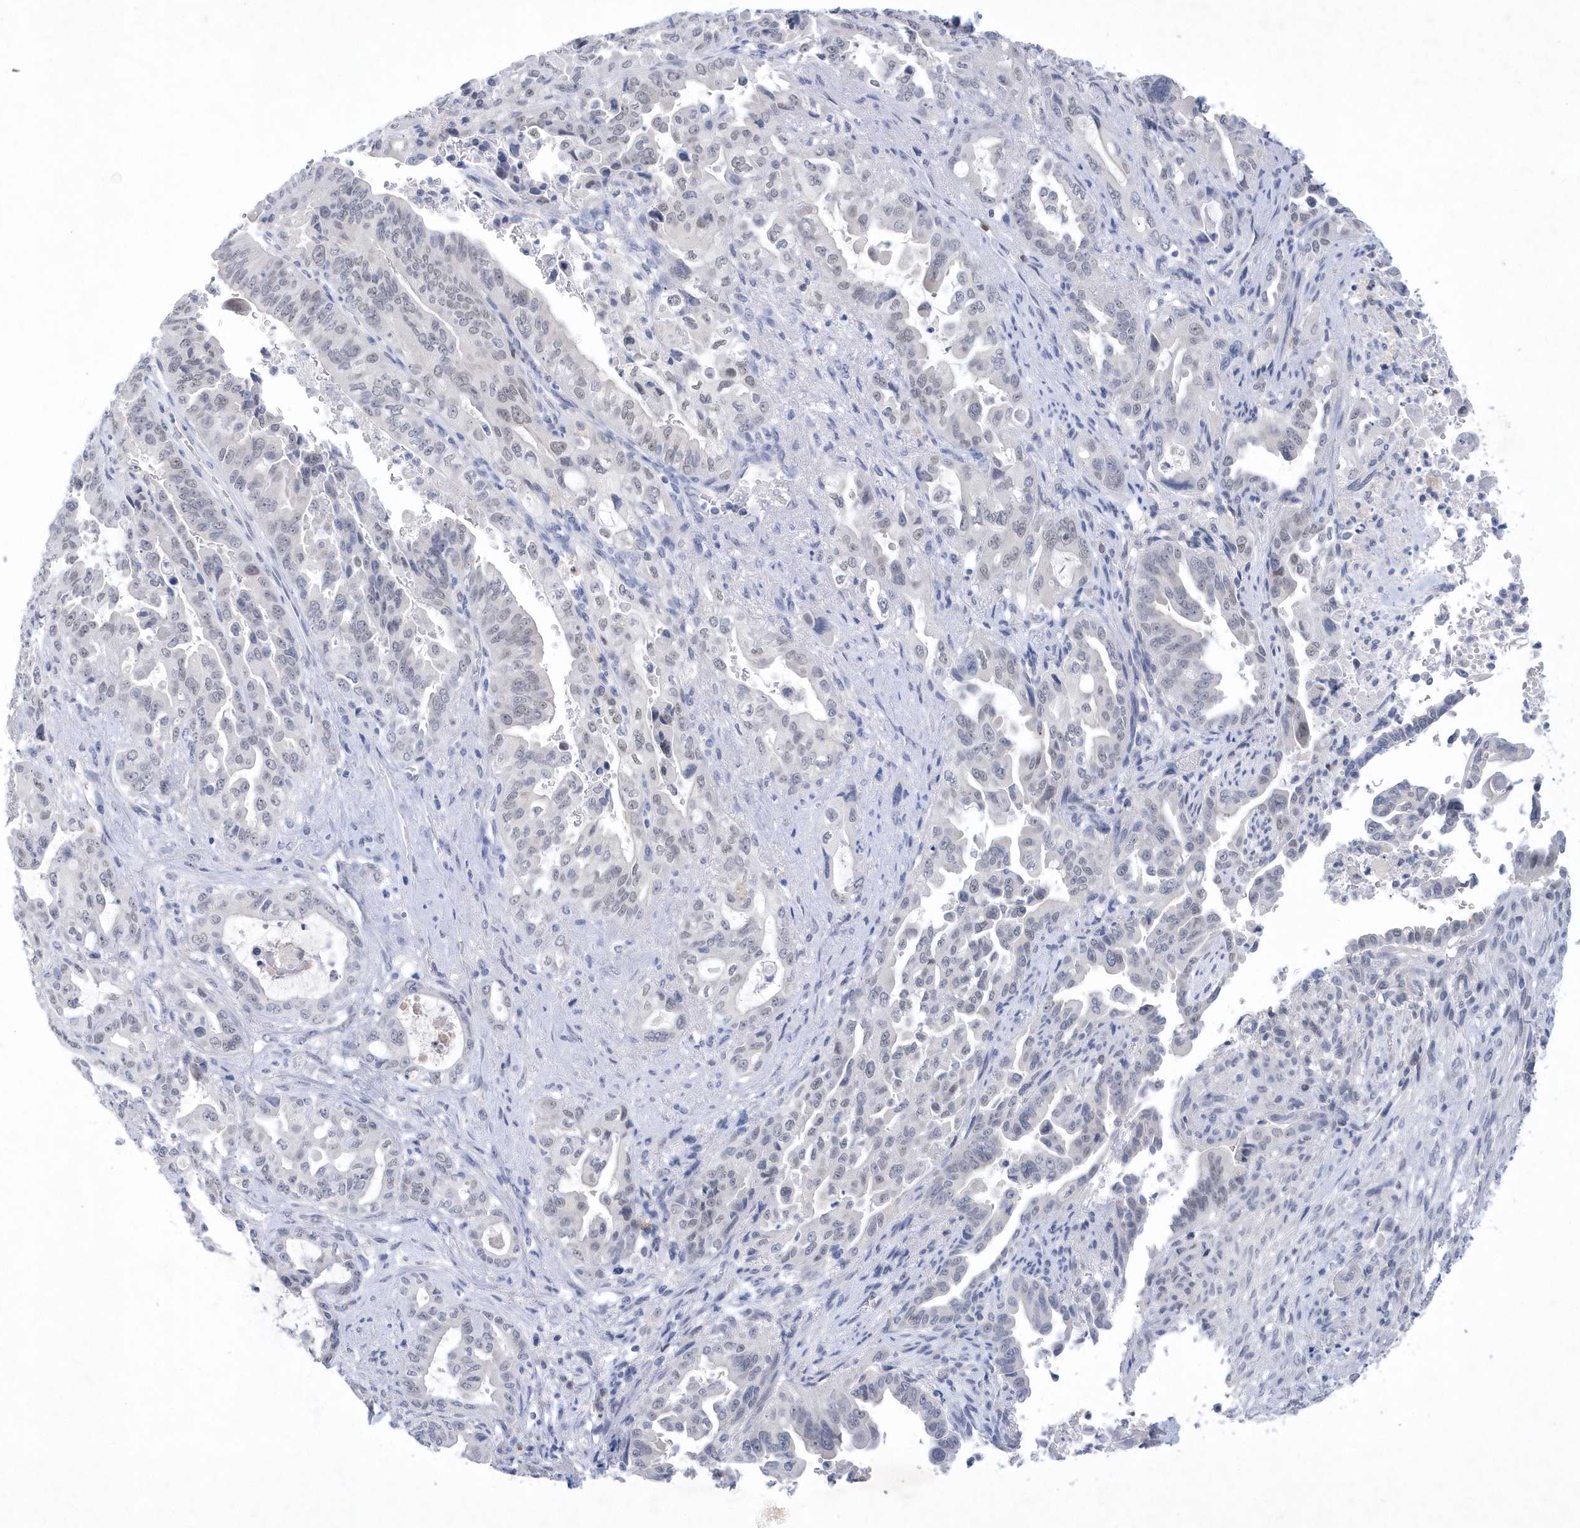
{"staining": {"intensity": "negative", "quantity": "none", "location": "none"}, "tissue": "pancreatic cancer", "cell_type": "Tumor cells", "image_type": "cancer", "snomed": [{"axis": "morphology", "description": "Adenocarcinoma, NOS"}, {"axis": "topography", "description": "Pancreas"}], "caption": "Tumor cells are negative for protein expression in human pancreatic cancer (adenocarcinoma).", "gene": "SRGAP3", "patient": {"sex": "male", "age": 70}}